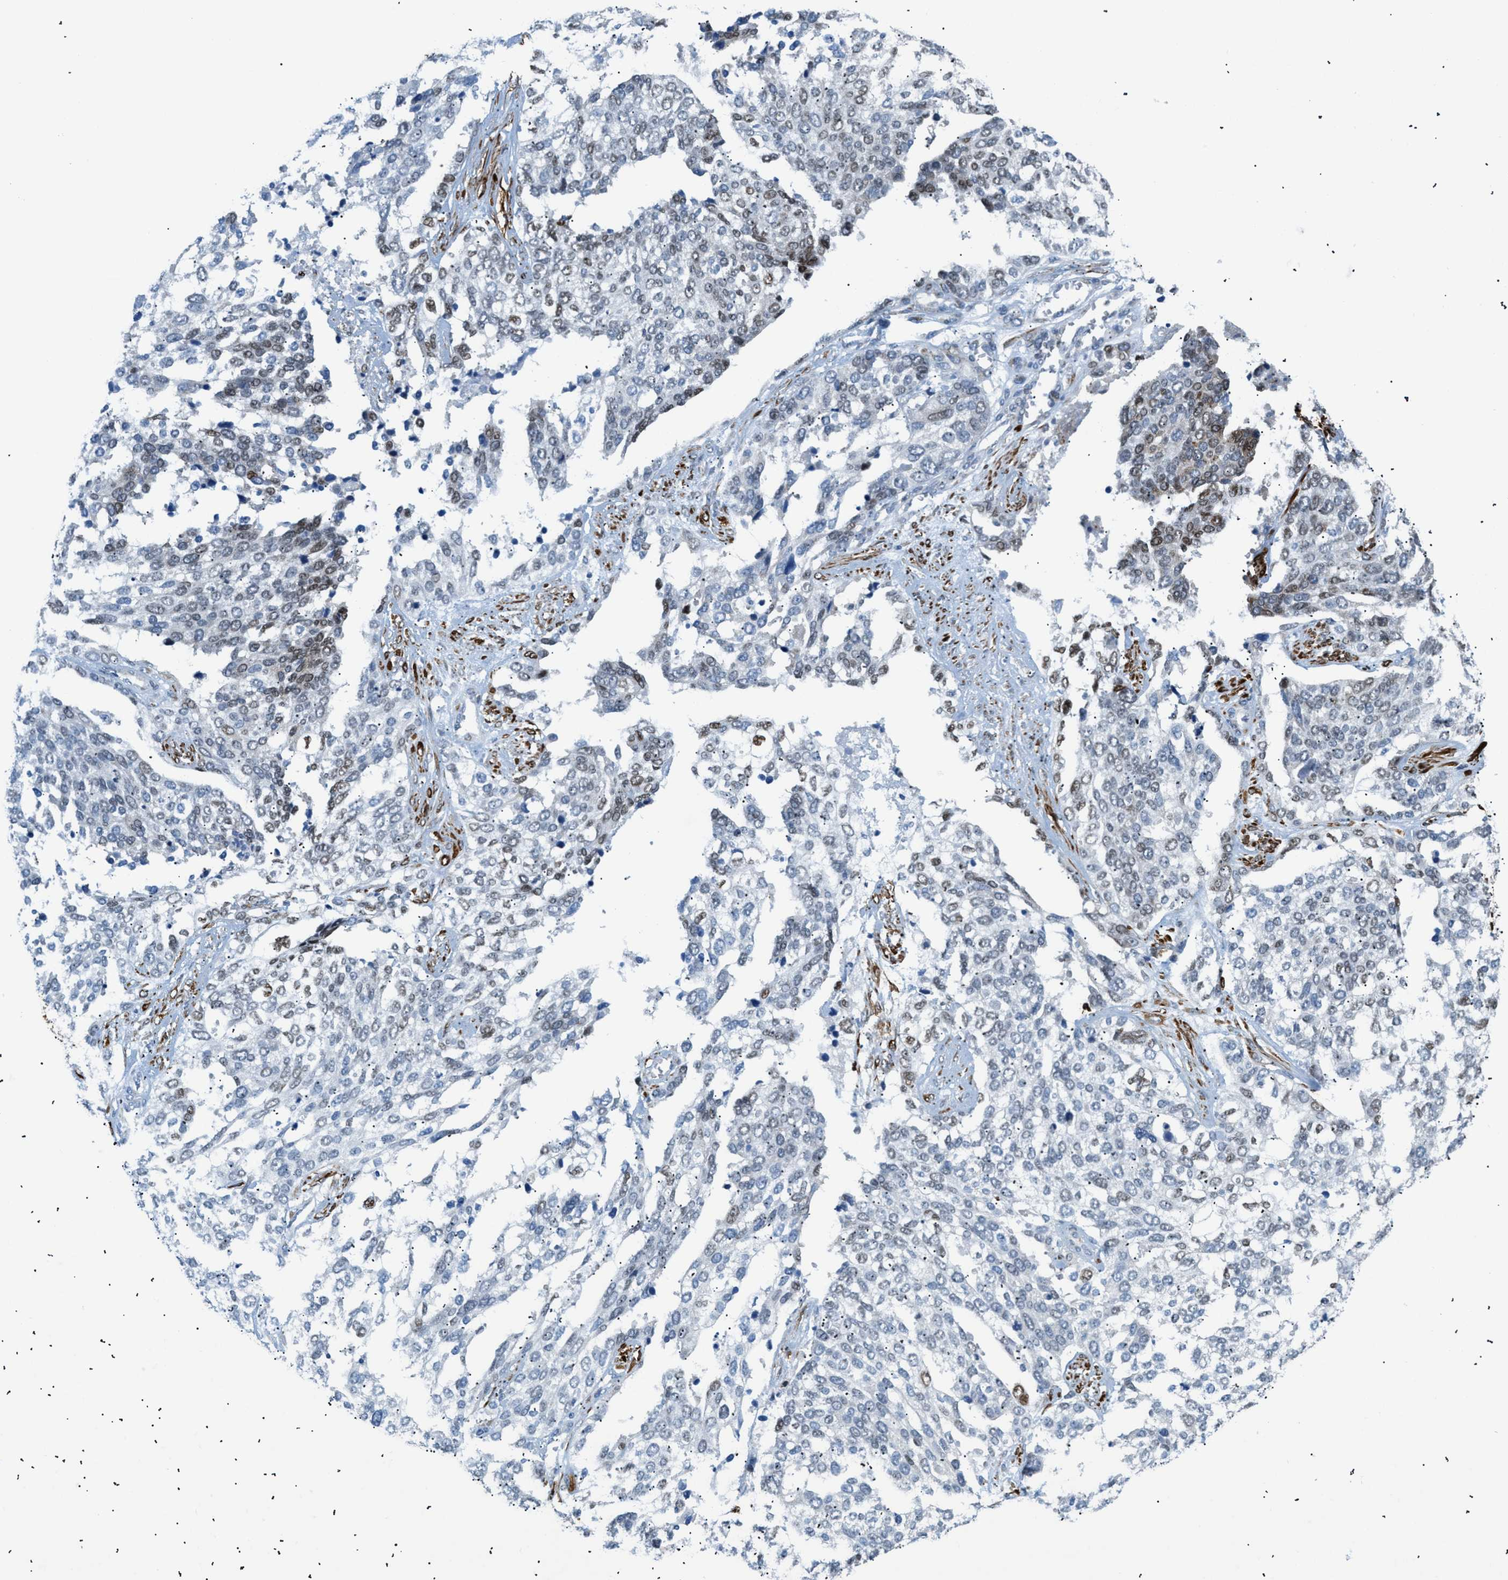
{"staining": {"intensity": "moderate", "quantity": "<25%", "location": "nuclear"}, "tissue": "ovarian cancer", "cell_type": "Tumor cells", "image_type": "cancer", "snomed": [{"axis": "morphology", "description": "Cystadenocarcinoma, serous, NOS"}, {"axis": "topography", "description": "Ovary"}], "caption": "Ovarian serous cystadenocarcinoma was stained to show a protein in brown. There is low levels of moderate nuclear staining in approximately <25% of tumor cells.", "gene": "ICA1", "patient": {"sex": "female", "age": 44}}